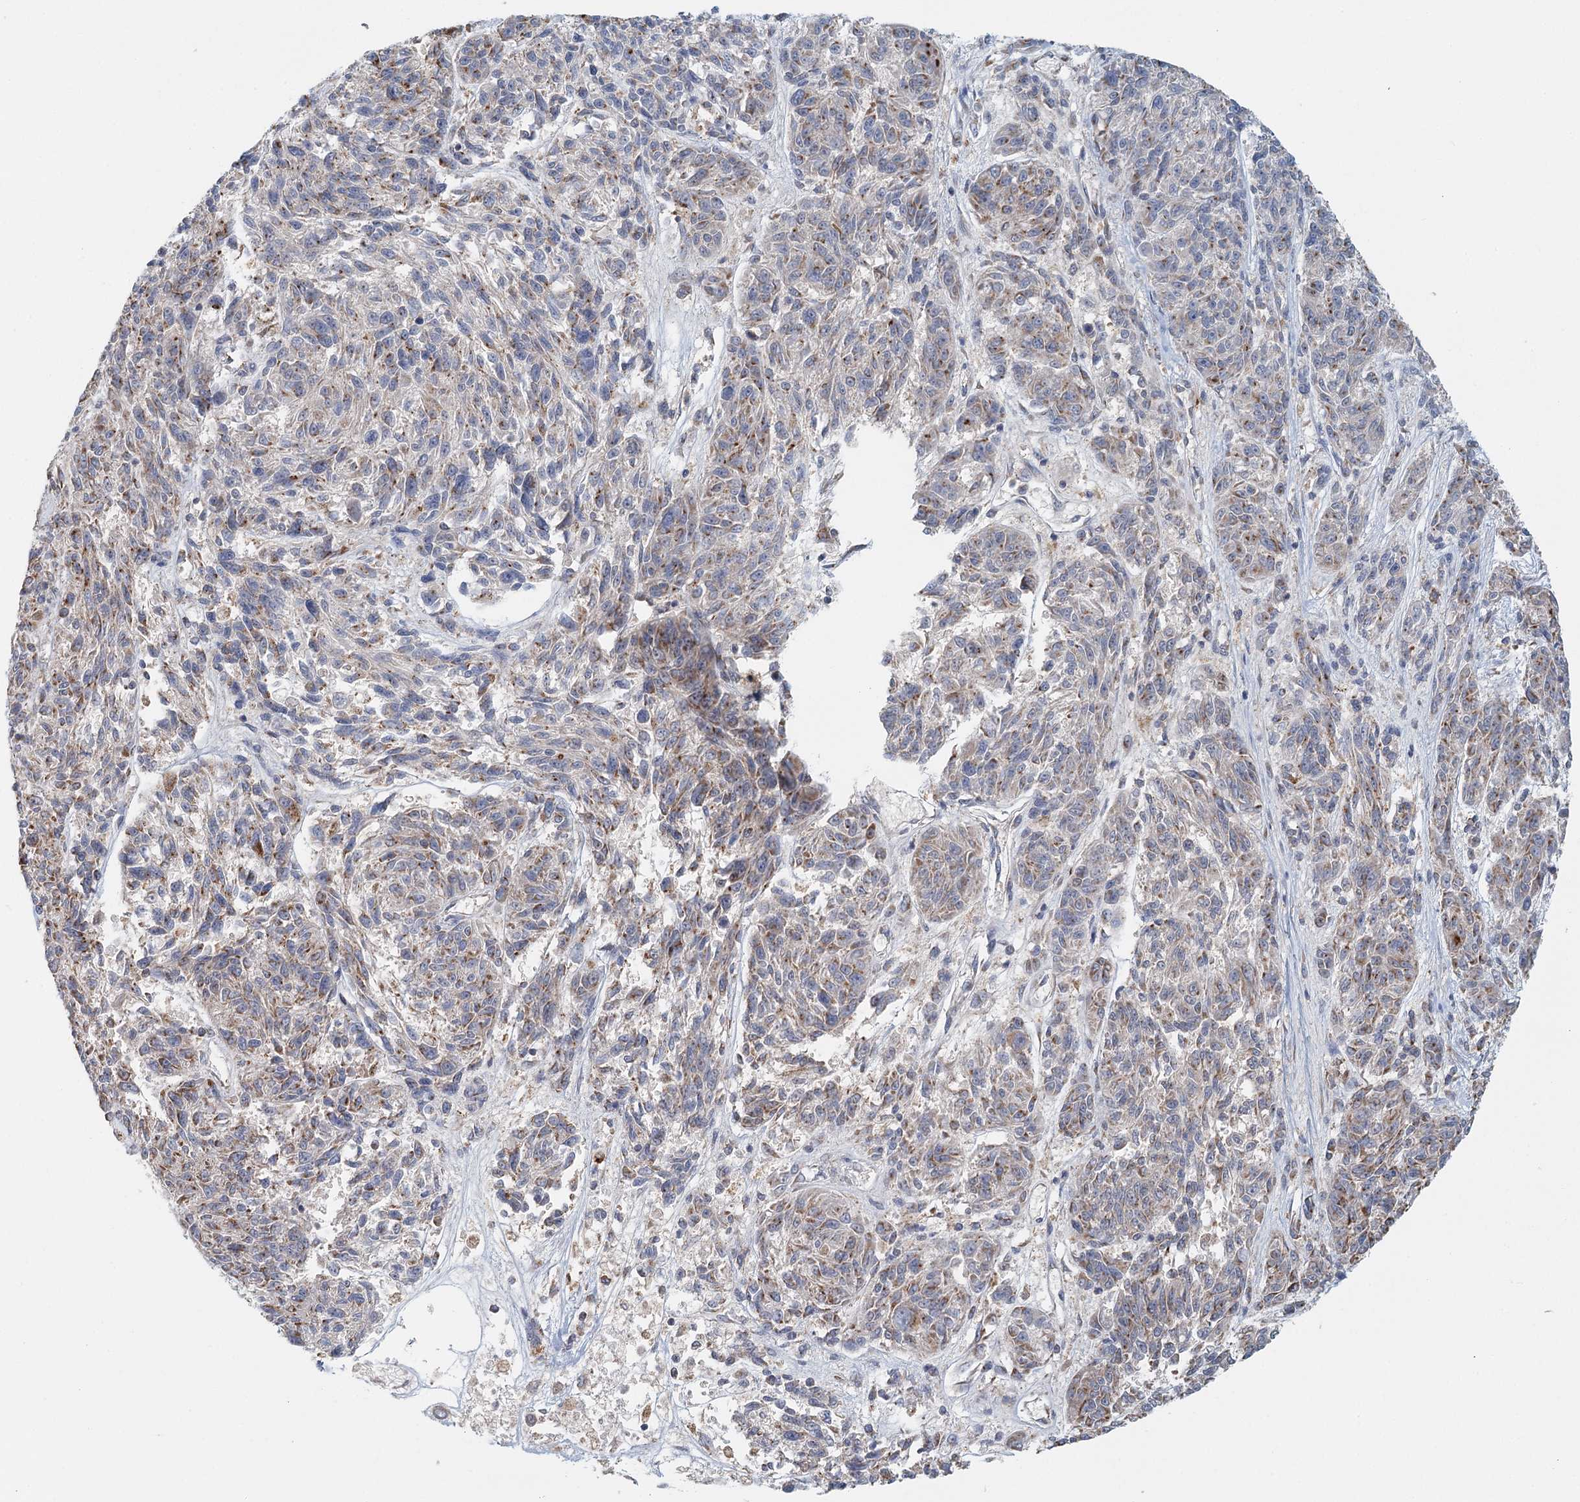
{"staining": {"intensity": "moderate", "quantity": ">75%", "location": "cytoplasmic/membranous"}, "tissue": "melanoma", "cell_type": "Tumor cells", "image_type": "cancer", "snomed": [{"axis": "morphology", "description": "Malignant melanoma, NOS"}, {"axis": "topography", "description": "Skin"}], "caption": "Brown immunohistochemical staining in human malignant melanoma reveals moderate cytoplasmic/membranous expression in about >75% of tumor cells.", "gene": "ADK", "patient": {"sex": "male", "age": 53}}